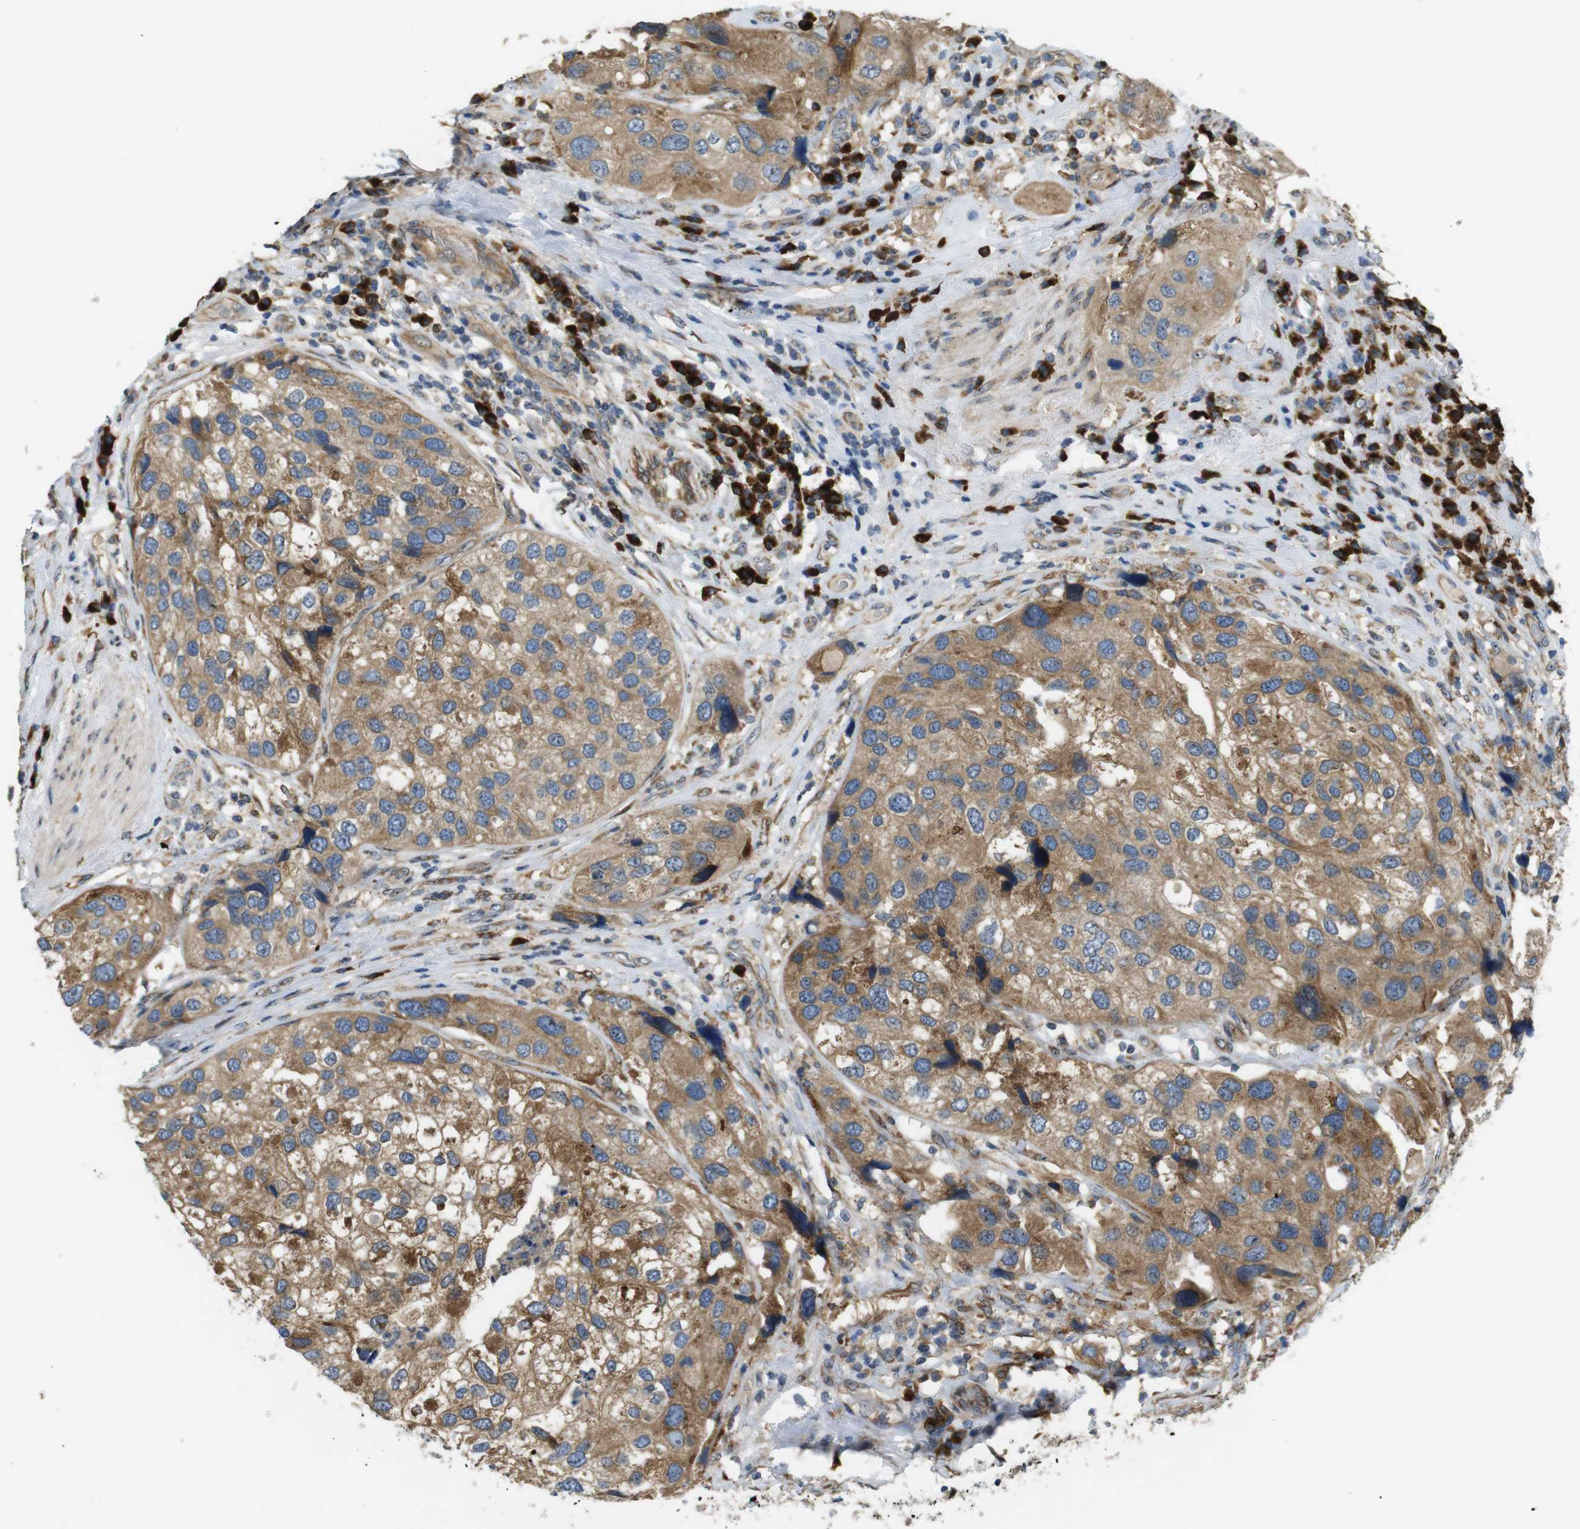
{"staining": {"intensity": "moderate", "quantity": ">75%", "location": "cytoplasmic/membranous"}, "tissue": "urothelial cancer", "cell_type": "Tumor cells", "image_type": "cancer", "snomed": [{"axis": "morphology", "description": "Urothelial carcinoma, High grade"}, {"axis": "topography", "description": "Urinary bladder"}], "caption": "DAB immunohistochemical staining of urothelial cancer shows moderate cytoplasmic/membranous protein staining in about >75% of tumor cells.", "gene": "TMEM143", "patient": {"sex": "female", "age": 64}}